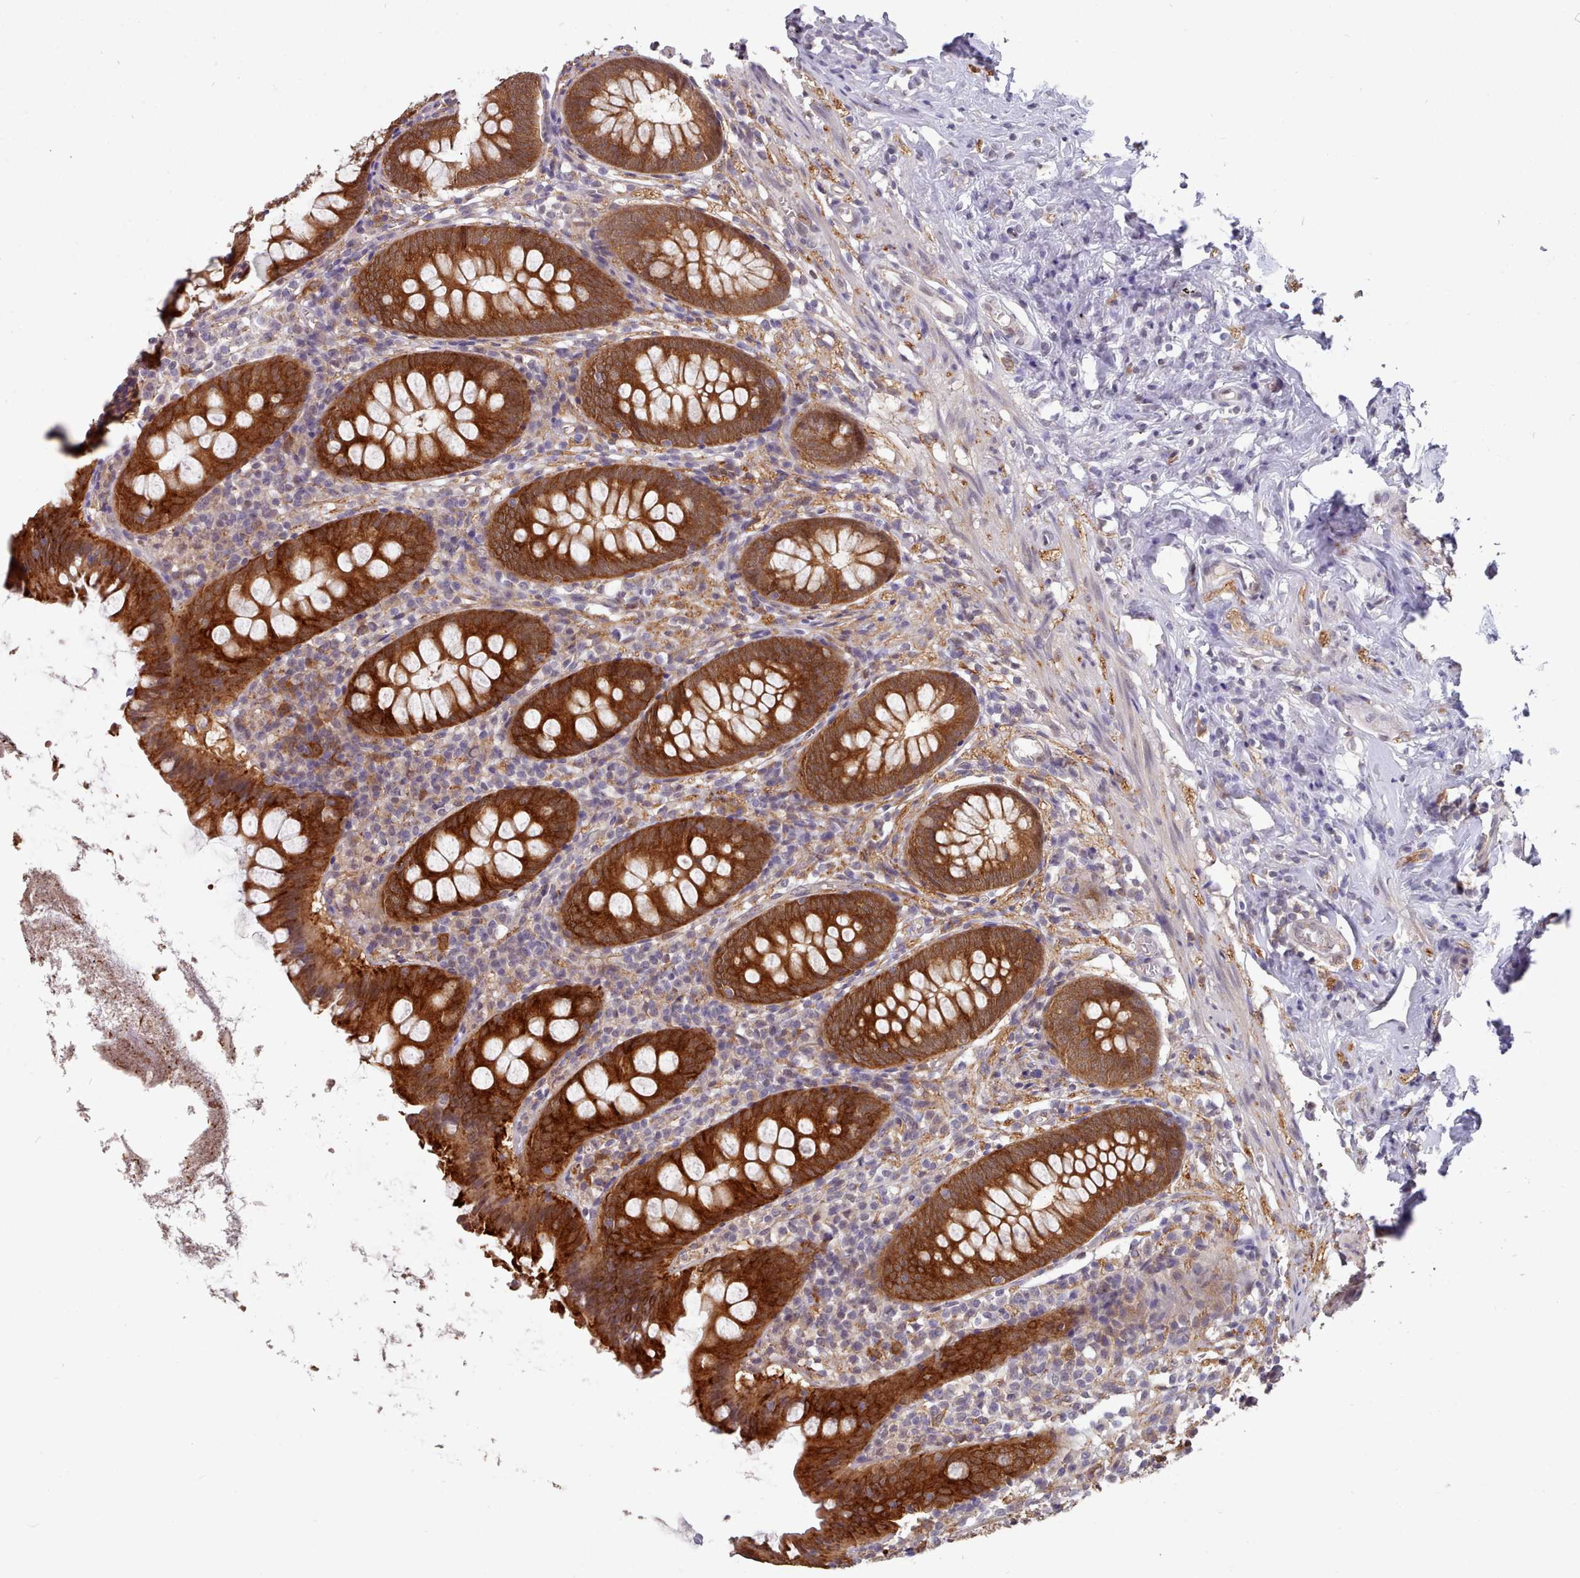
{"staining": {"intensity": "strong", "quantity": ">75%", "location": "cytoplasmic/membranous"}, "tissue": "appendix", "cell_type": "Glandular cells", "image_type": "normal", "snomed": [{"axis": "morphology", "description": "Normal tissue, NOS"}, {"axis": "topography", "description": "Appendix"}], "caption": "Appendix stained with DAB immunohistochemistry (IHC) displays high levels of strong cytoplasmic/membranous staining in approximately >75% of glandular cells. Ihc stains the protein in brown and the nuclei are stained blue.", "gene": "CES3", "patient": {"sex": "female", "age": 51}}